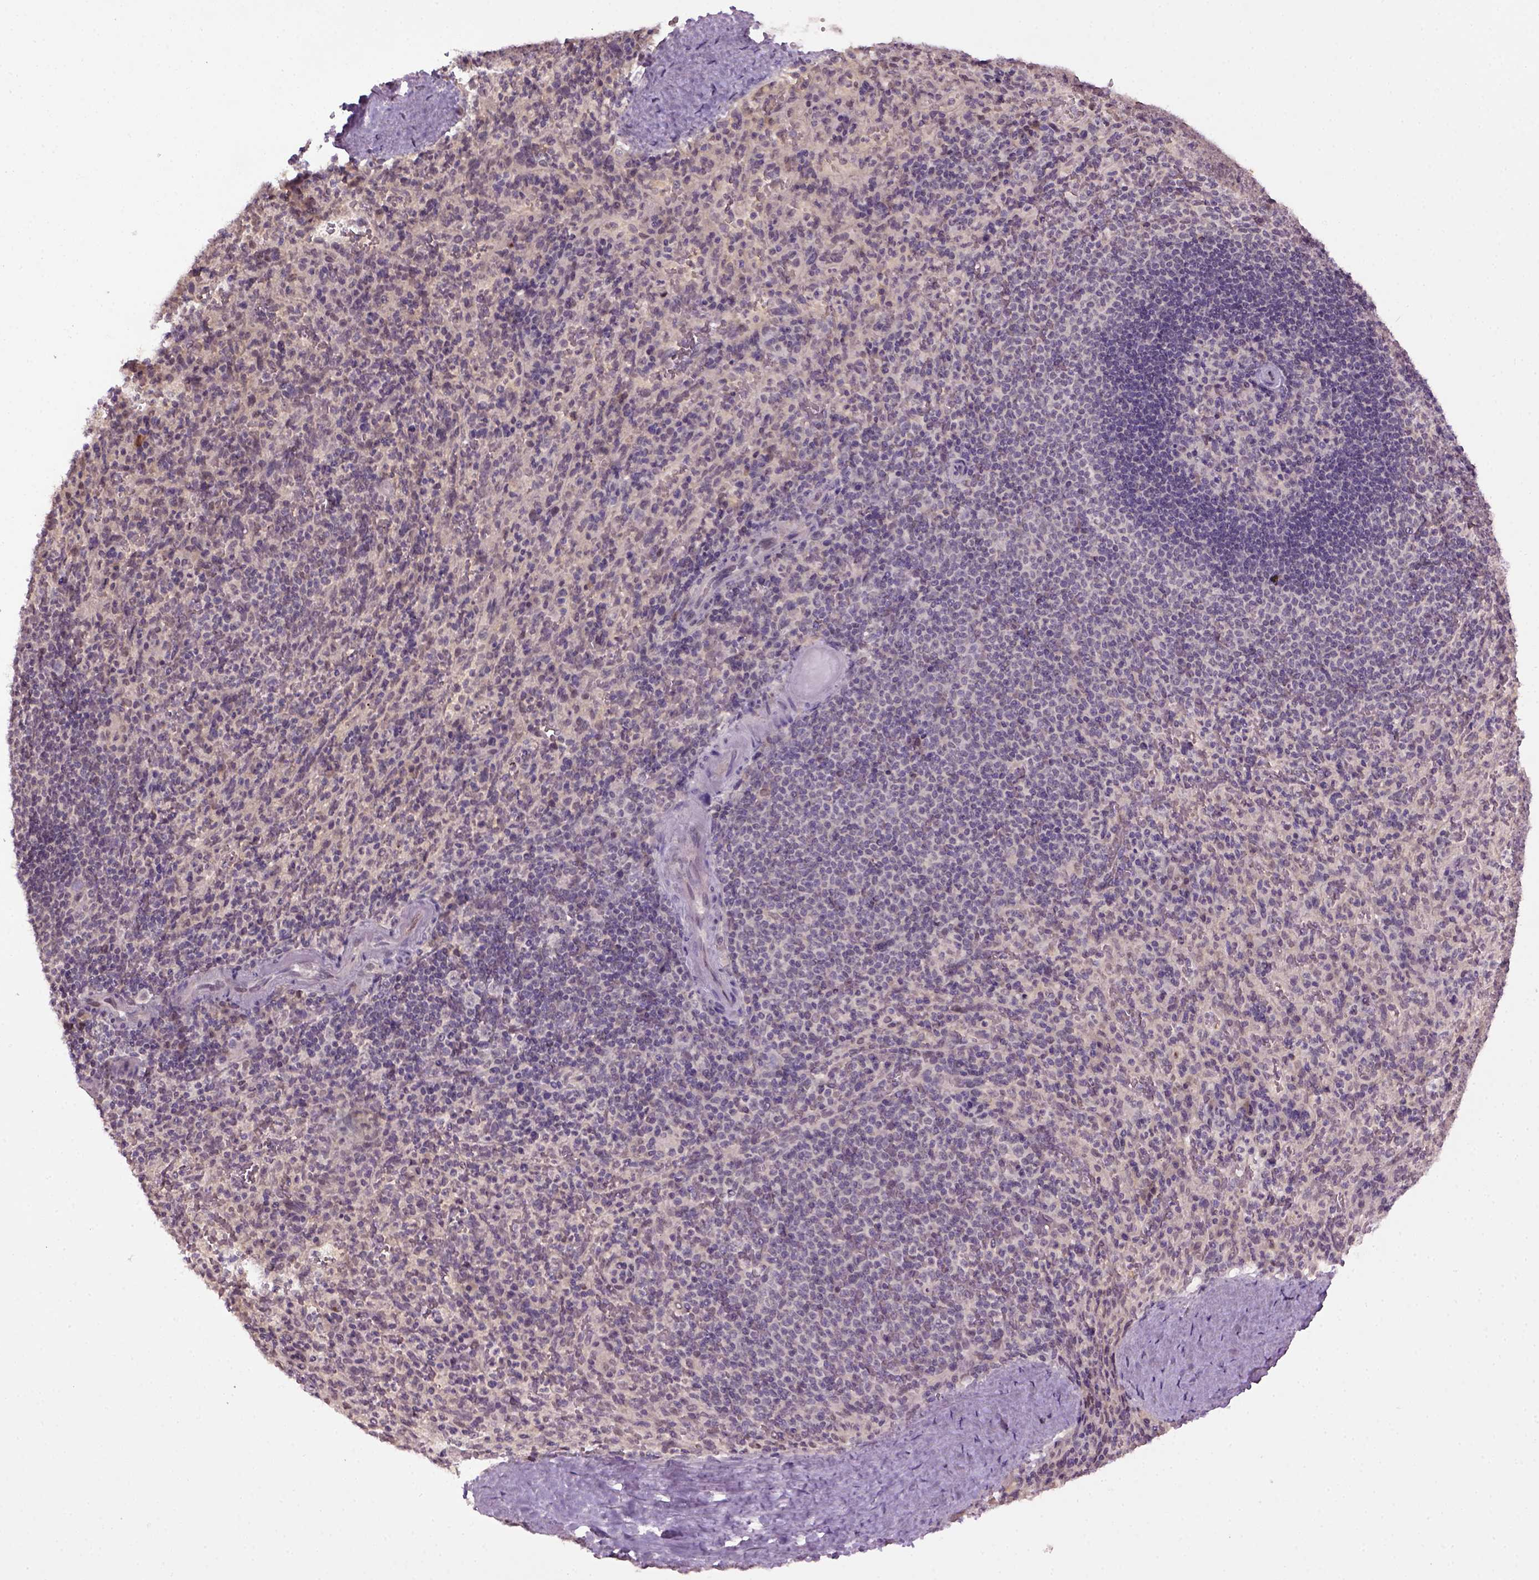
{"staining": {"intensity": "negative", "quantity": "none", "location": "none"}, "tissue": "spleen", "cell_type": "Cells in red pulp", "image_type": "normal", "snomed": [{"axis": "morphology", "description": "Normal tissue, NOS"}, {"axis": "topography", "description": "Spleen"}], "caption": "Cells in red pulp show no significant protein expression in normal spleen.", "gene": "RAB43", "patient": {"sex": "male", "age": 57}}